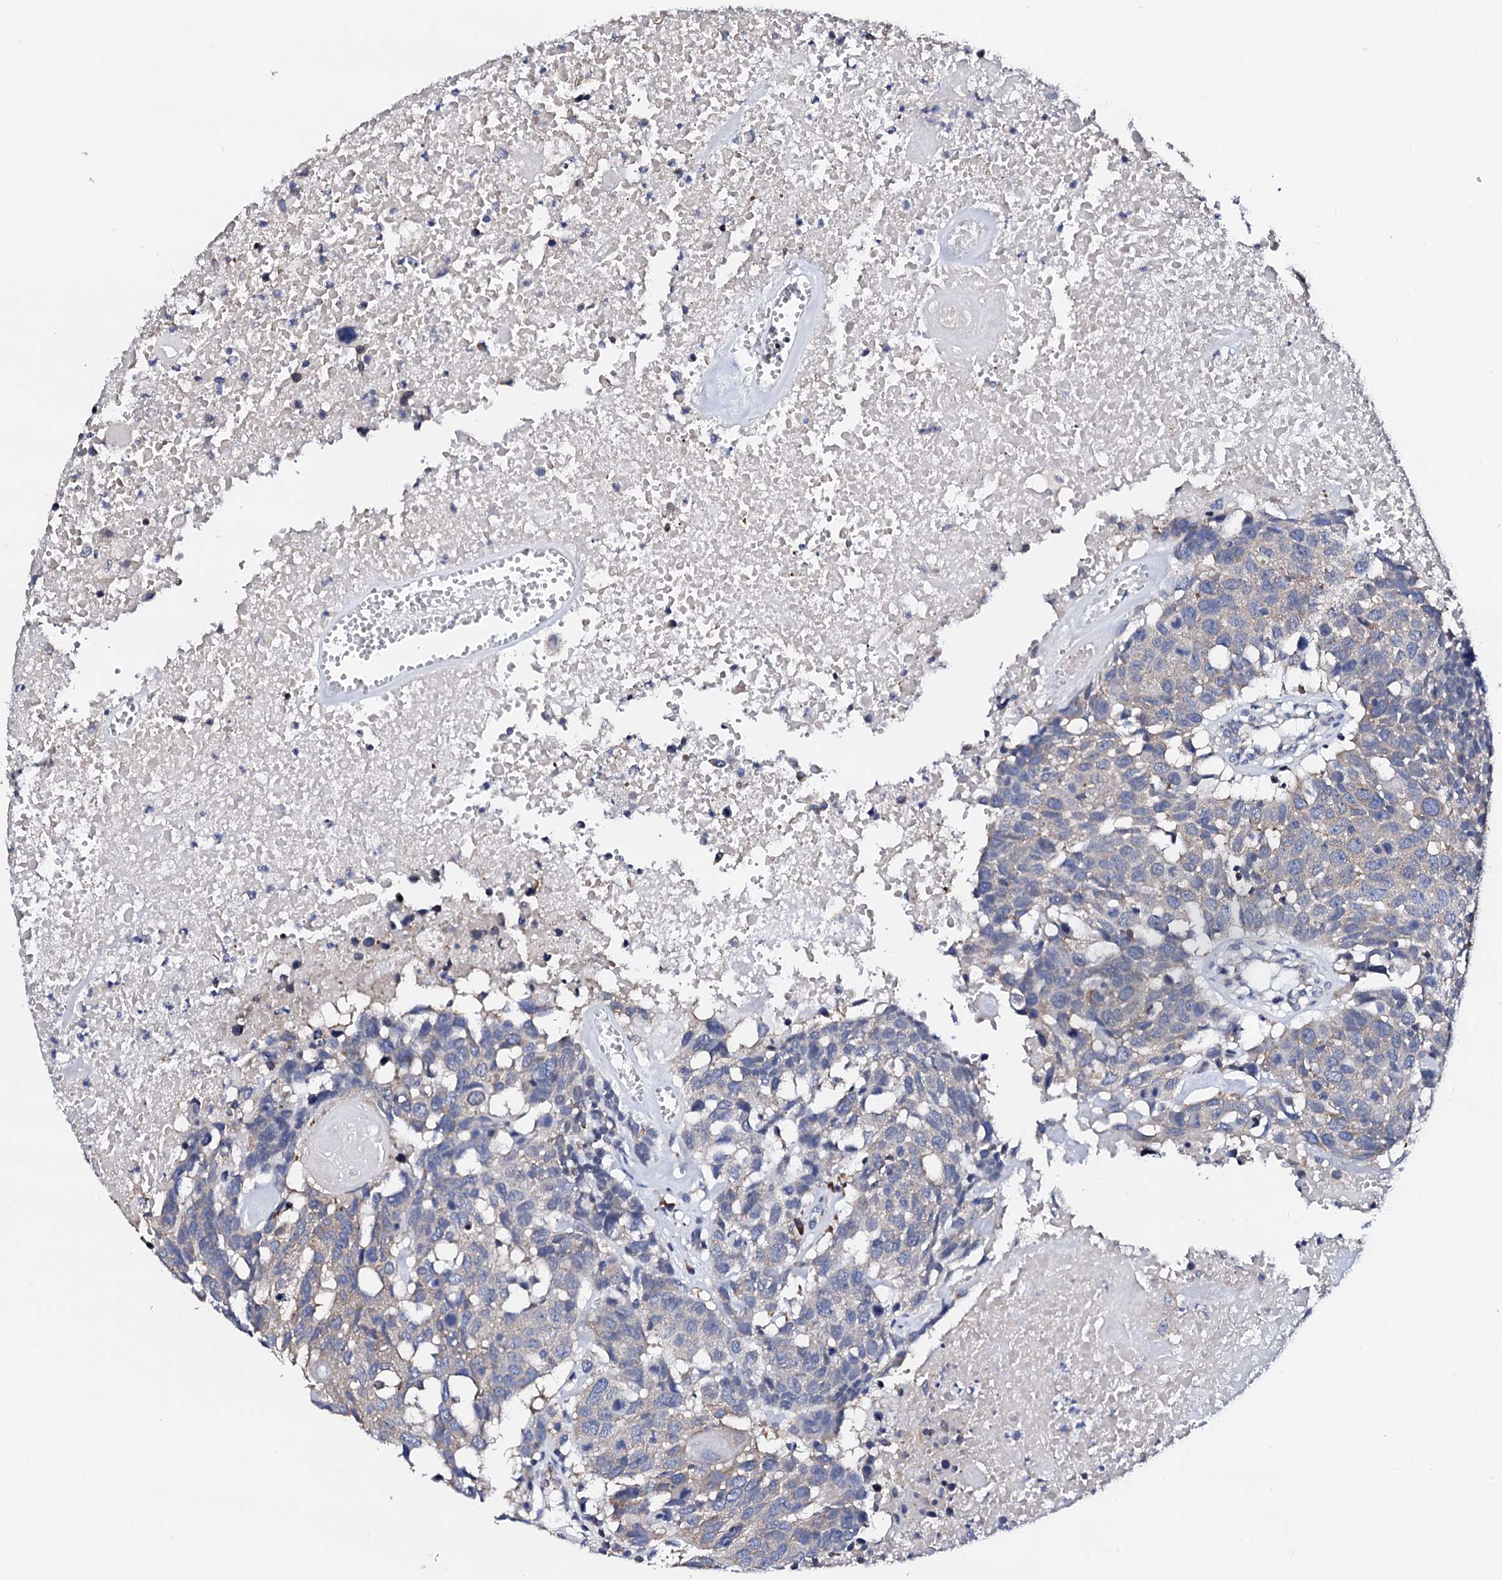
{"staining": {"intensity": "negative", "quantity": "none", "location": "none"}, "tissue": "head and neck cancer", "cell_type": "Tumor cells", "image_type": "cancer", "snomed": [{"axis": "morphology", "description": "Squamous cell carcinoma, NOS"}, {"axis": "topography", "description": "Head-Neck"}], "caption": "This is an IHC photomicrograph of human squamous cell carcinoma (head and neck). There is no positivity in tumor cells.", "gene": "NUP58", "patient": {"sex": "male", "age": 66}}